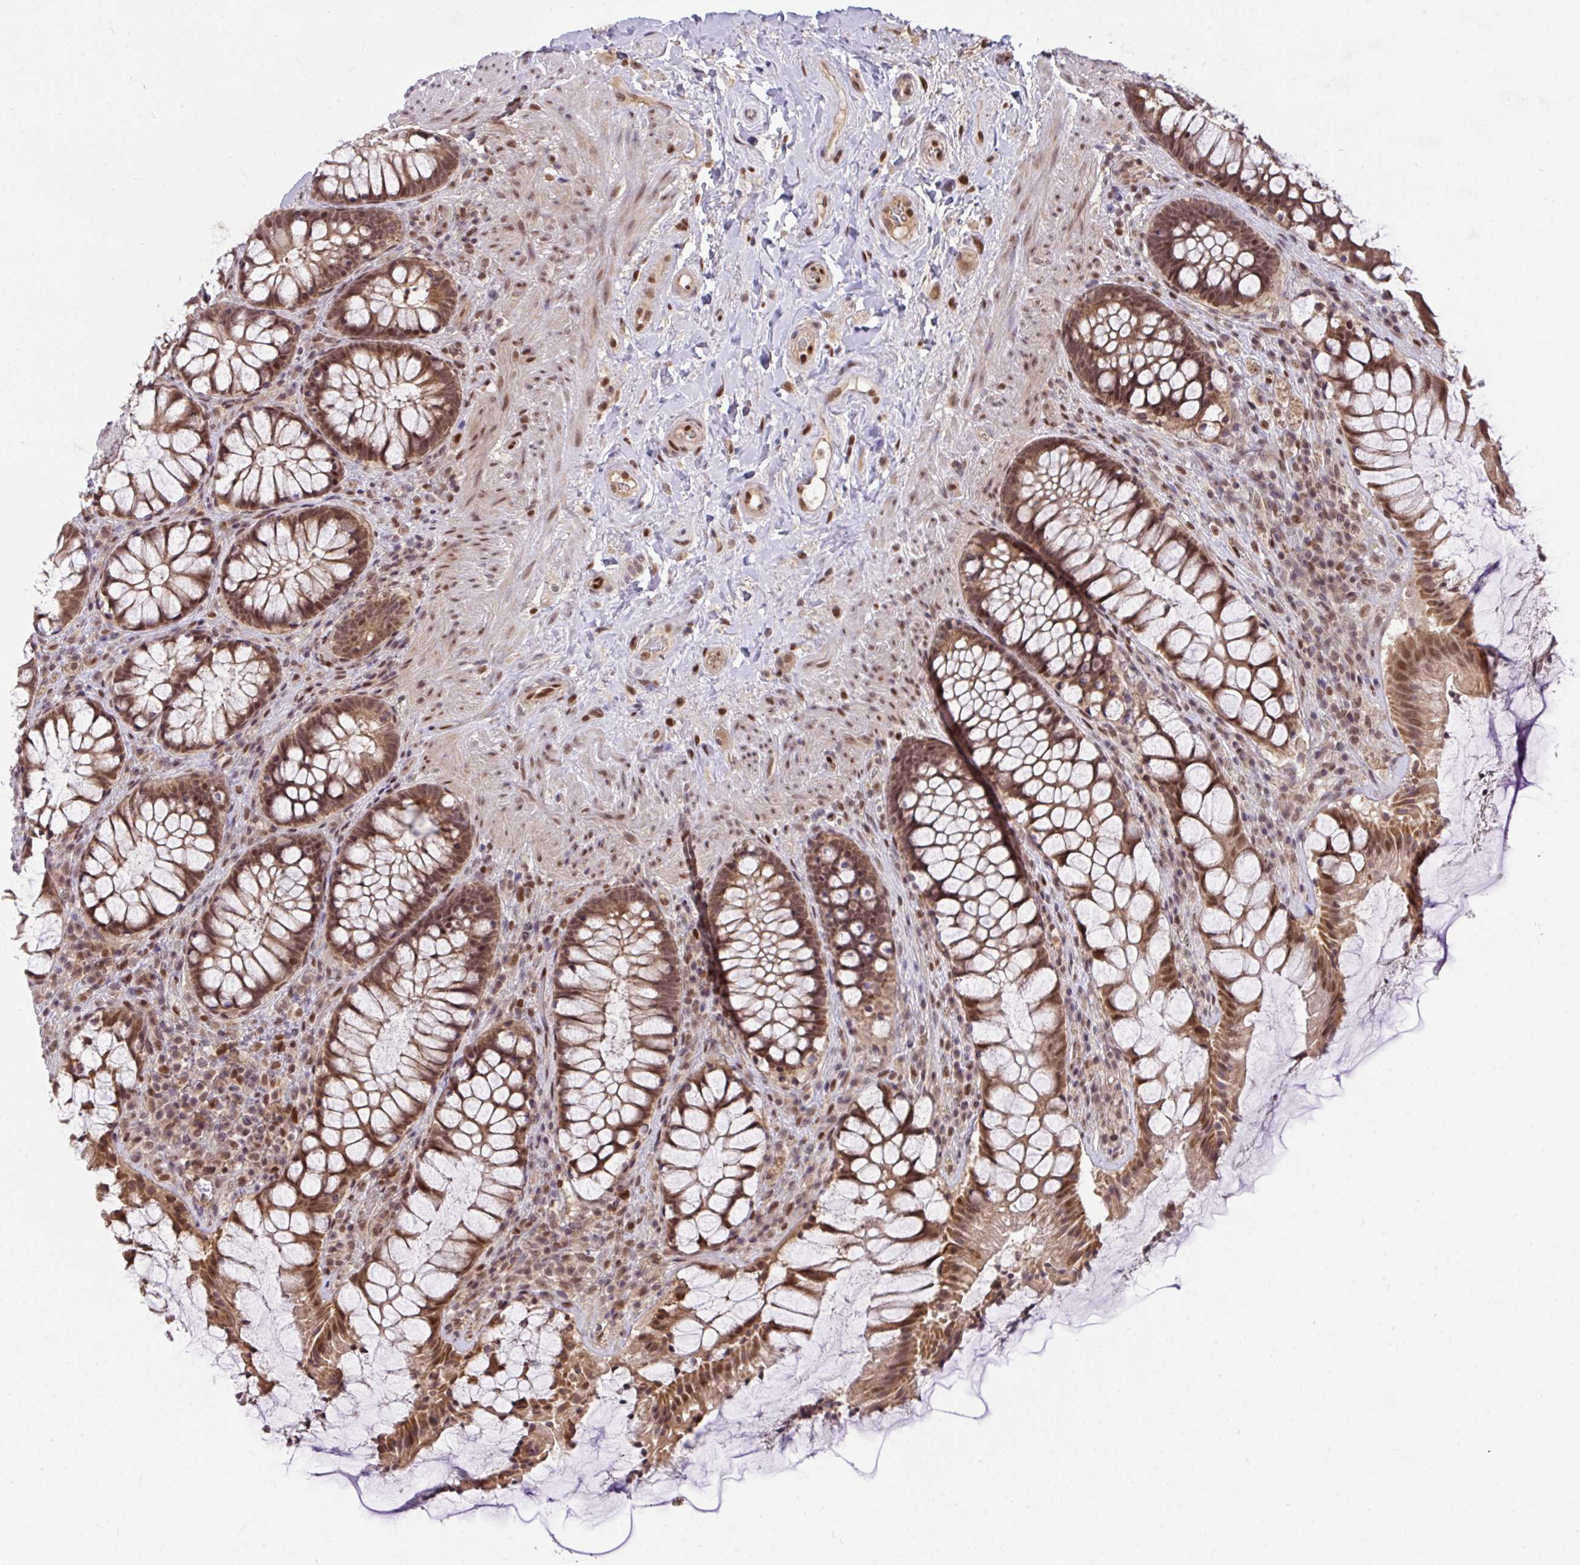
{"staining": {"intensity": "strong", "quantity": ">75%", "location": "cytoplasmic/membranous,nuclear"}, "tissue": "rectum", "cell_type": "Glandular cells", "image_type": "normal", "snomed": [{"axis": "morphology", "description": "Normal tissue, NOS"}, {"axis": "topography", "description": "Rectum"}], "caption": "A photomicrograph of human rectum stained for a protein shows strong cytoplasmic/membranous,nuclear brown staining in glandular cells. The staining was performed using DAB (3,3'-diaminobenzidine), with brown indicating positive protein expression. Nuclei are stained blue with hematoxylin.", "gene": "KLF2", "patient": {"sex": "female", "age": 58}}